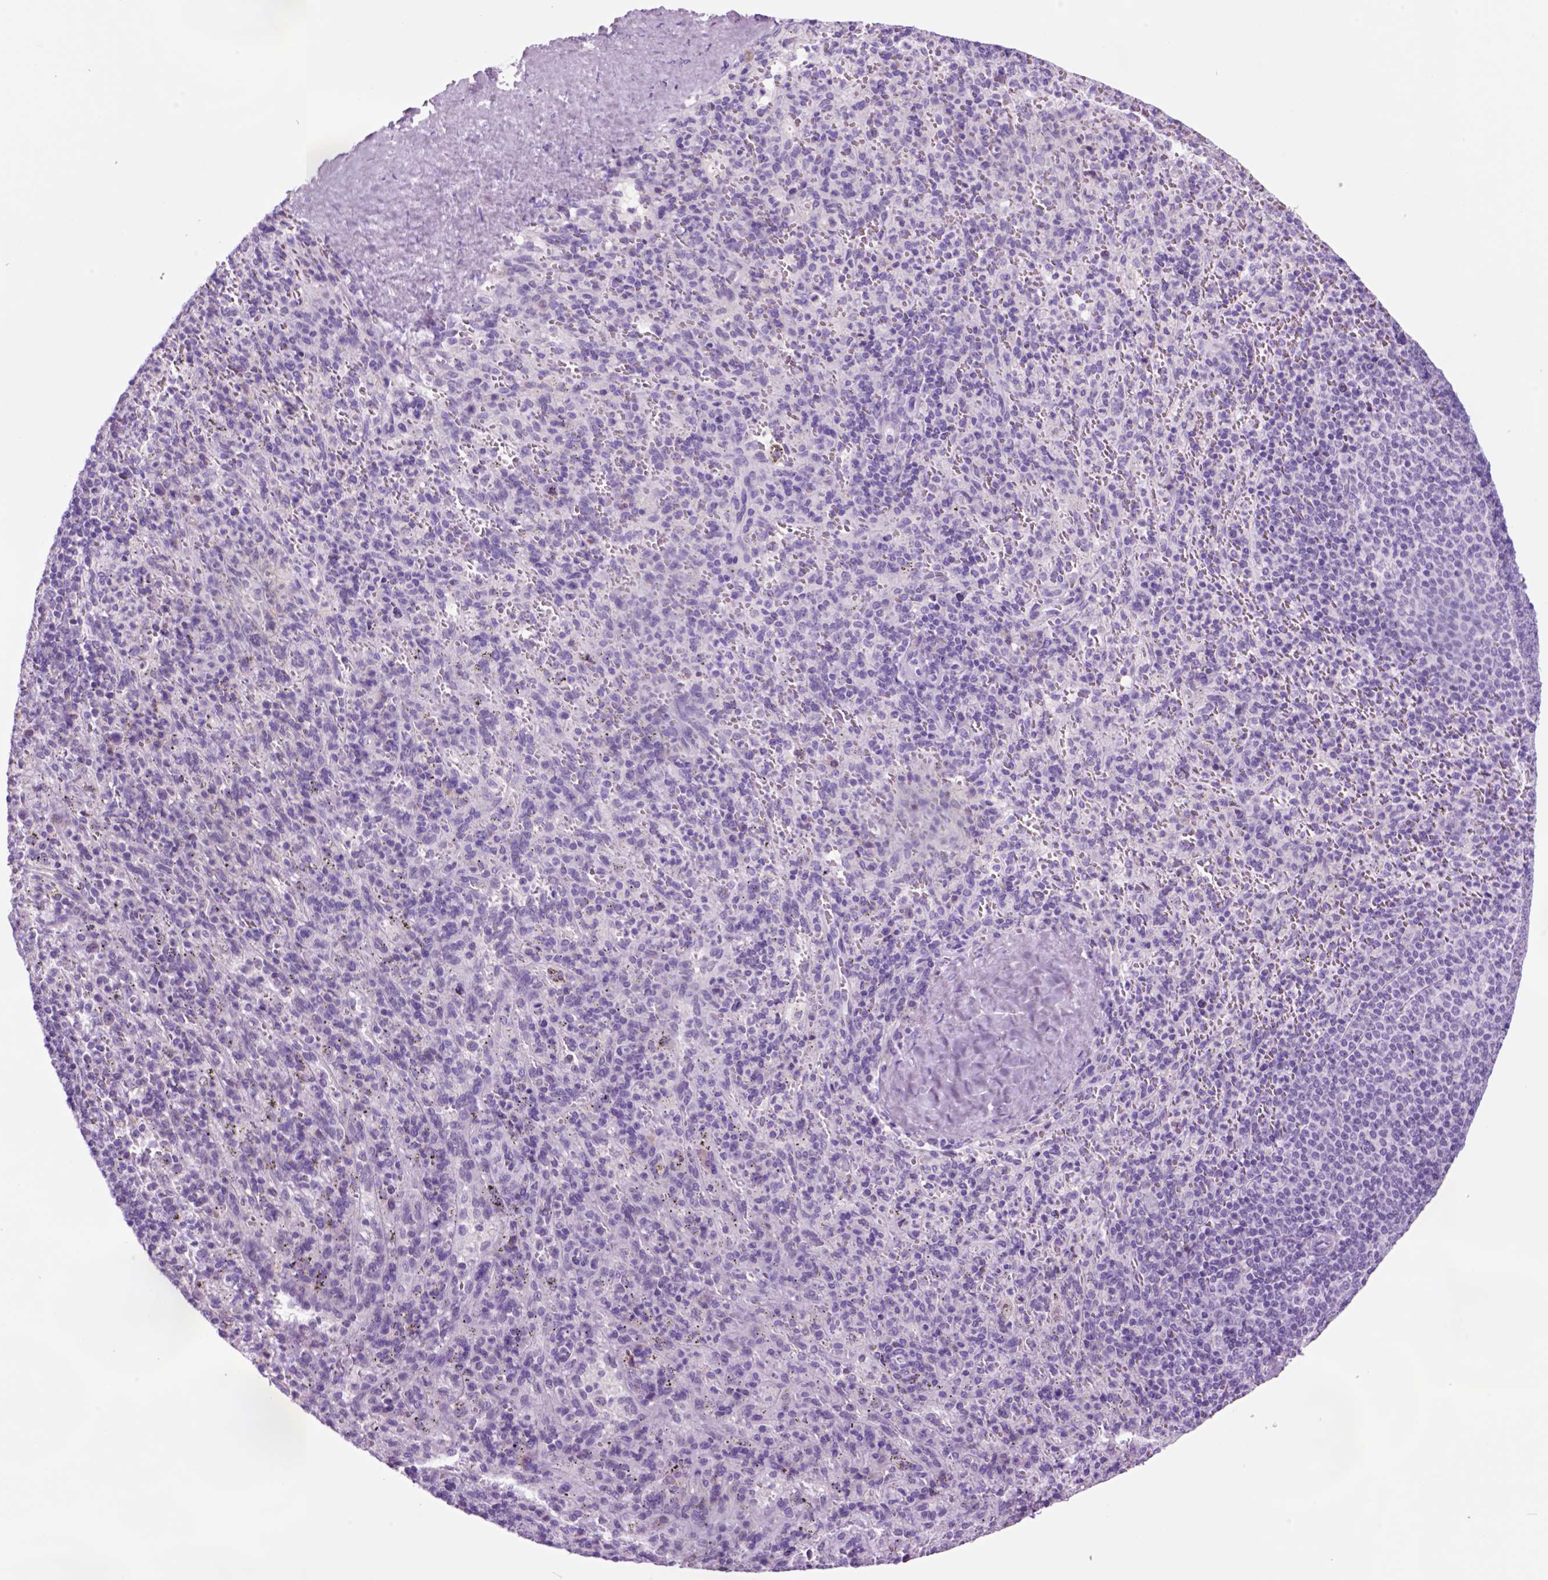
{"staining": {"intensity": "negative", "quantity": "none", "location": "none"}, "tissue": "spleen", "cell_type": "Cells in red pulp", "image_type": "normal", "snomed": [{"axis": "morphology", "description": "Normal tissue, NOS"}, {"axis": "topography", "description": "Spleen"}], "caption": "This is an immunohistochemistry image of benign spleen. There is no positivity in cells in red pulp.", "gene": "HHIPL2", "patient": {"sex": "male", "age": 57}}